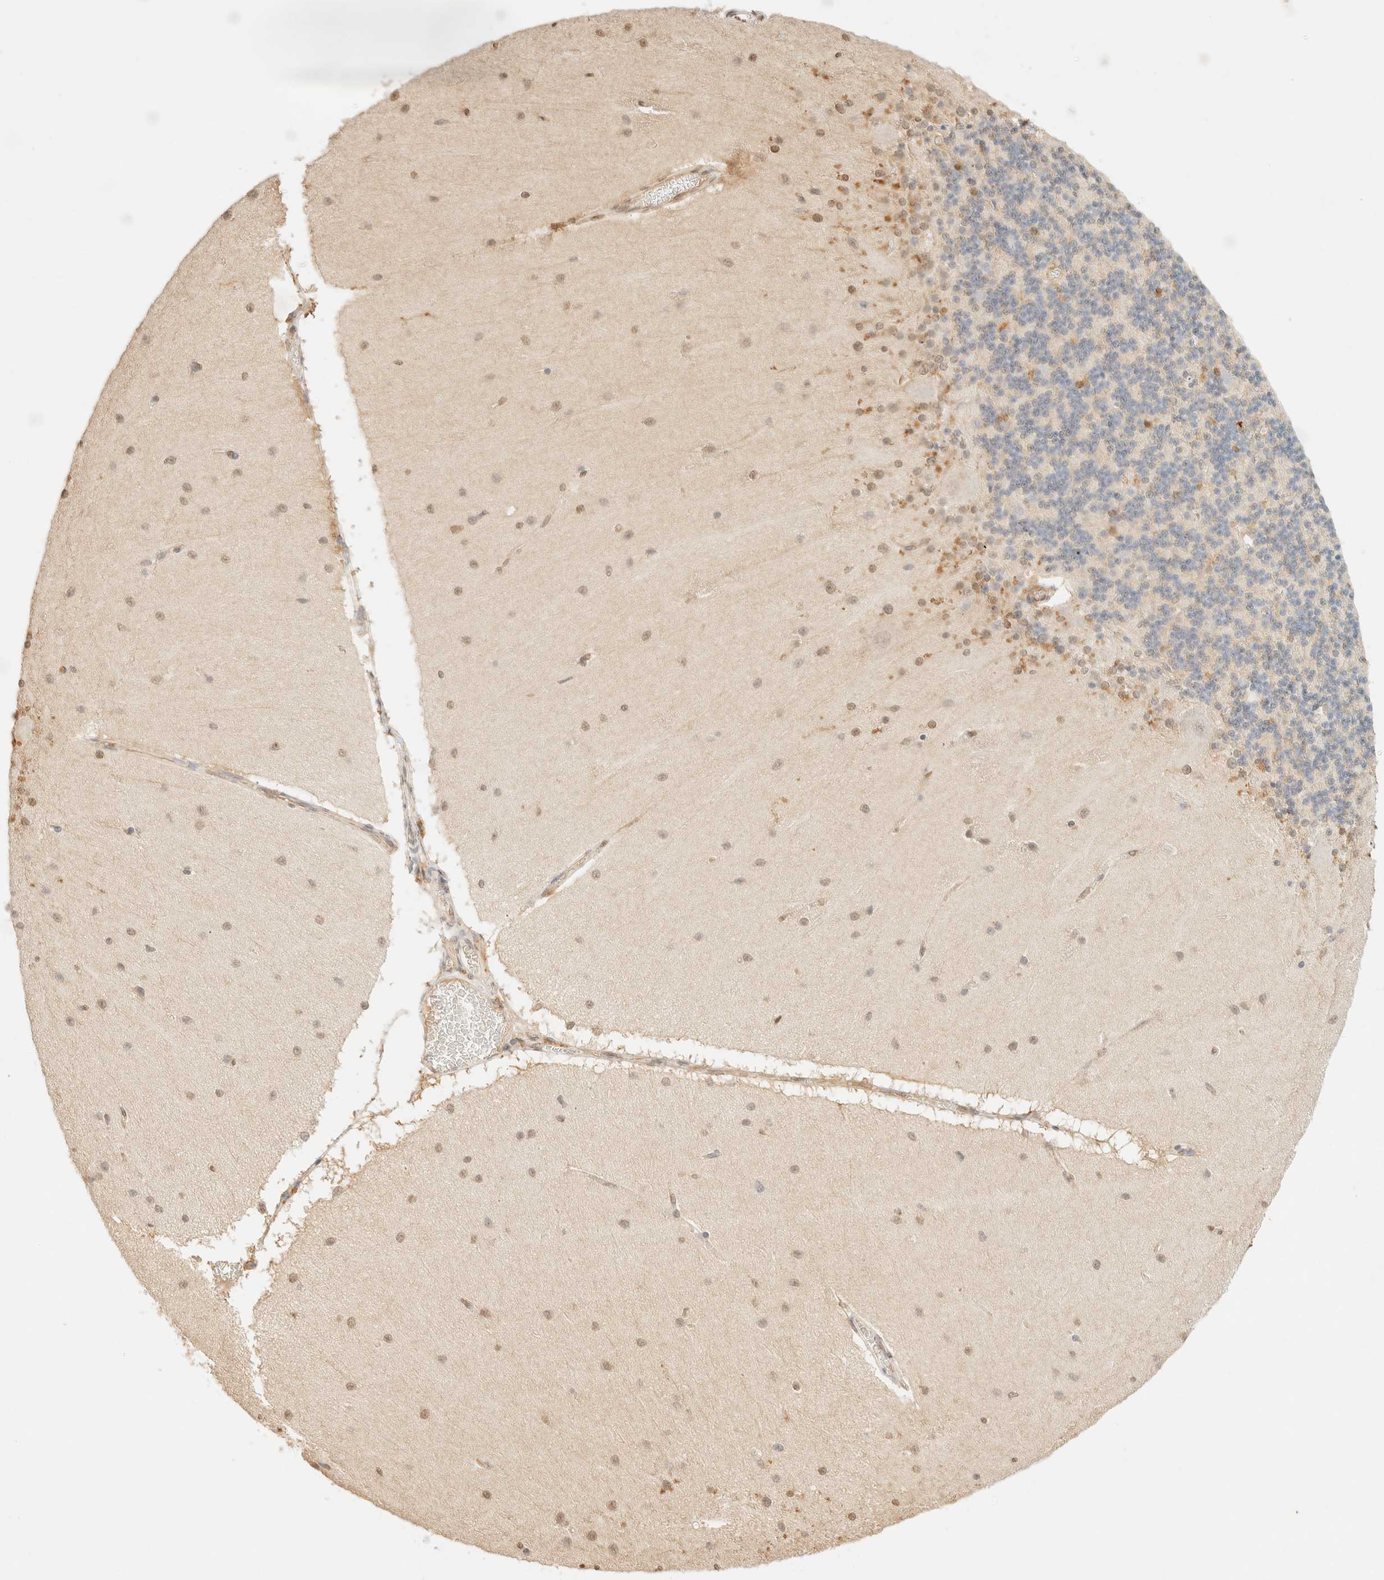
{"staining": {"intensity": "weak", "quantity": "<25%", "location": "nuclear"}, "tissue": "cerebellum", "cell_type": "Cells in granular layer", "image_type": "normal", "snomed": [{"axis": "morphology", "description": "Normal tissue, NOS"}, {"axis": "topography", "description": "Cerebellum"}], "caption": "A high-resolution histopathology image shows immunohistochemistry staining of benign cerebellum, which displays no significant expression in cells in granular layer. (Stains: DAB (3,3'-diaminobenzidine) immunohistochemistry with hematoxylin counter stain, Microscopy: brightfield microscopy at high magnification).", "gene": "S100A13", "patient": {"sex": "female", "age": 54}}